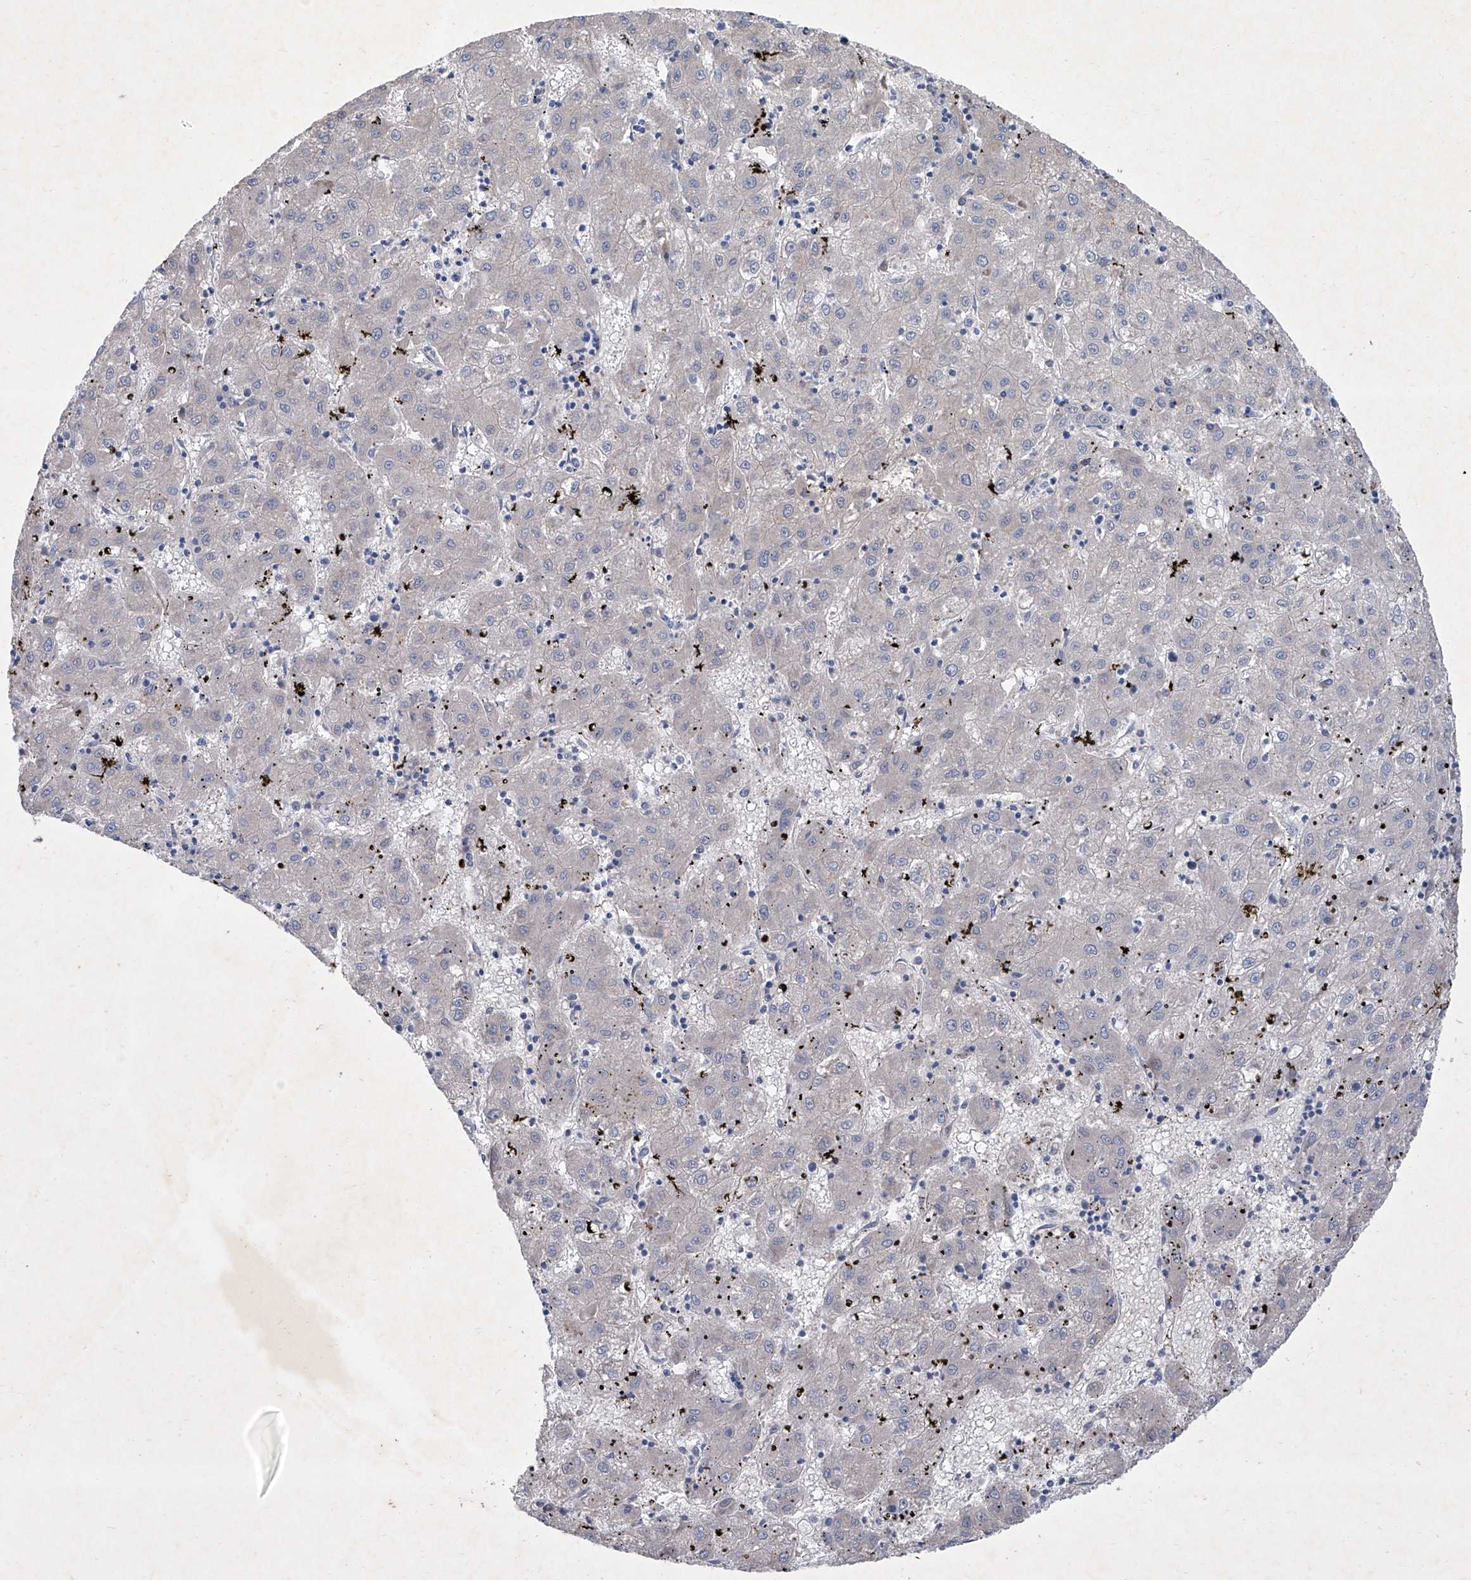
{"staining": {"intensity": "negative", "quantity": "none", "location": "none"}, "tissue": "liver cancer", "cell_type": "Tumor cells", "image_type": "cancer", "snomed": [{"axis": "morphology", "description": "Carcinoma, Hepatocellular, NOS"}, {"axis": "topography", "description": "Liver"}], "caption": "A micrograph of human liver hepatocellular carcinoma is negative for staining in tumor cells. Brightfield microscopy of immunohistochemistry (IHC) stained with DAB (brown) and hematoxylin (blue), captured at high magnification.", "gene": "SBK2", "patient": {"sex": "male", "age": 72}}